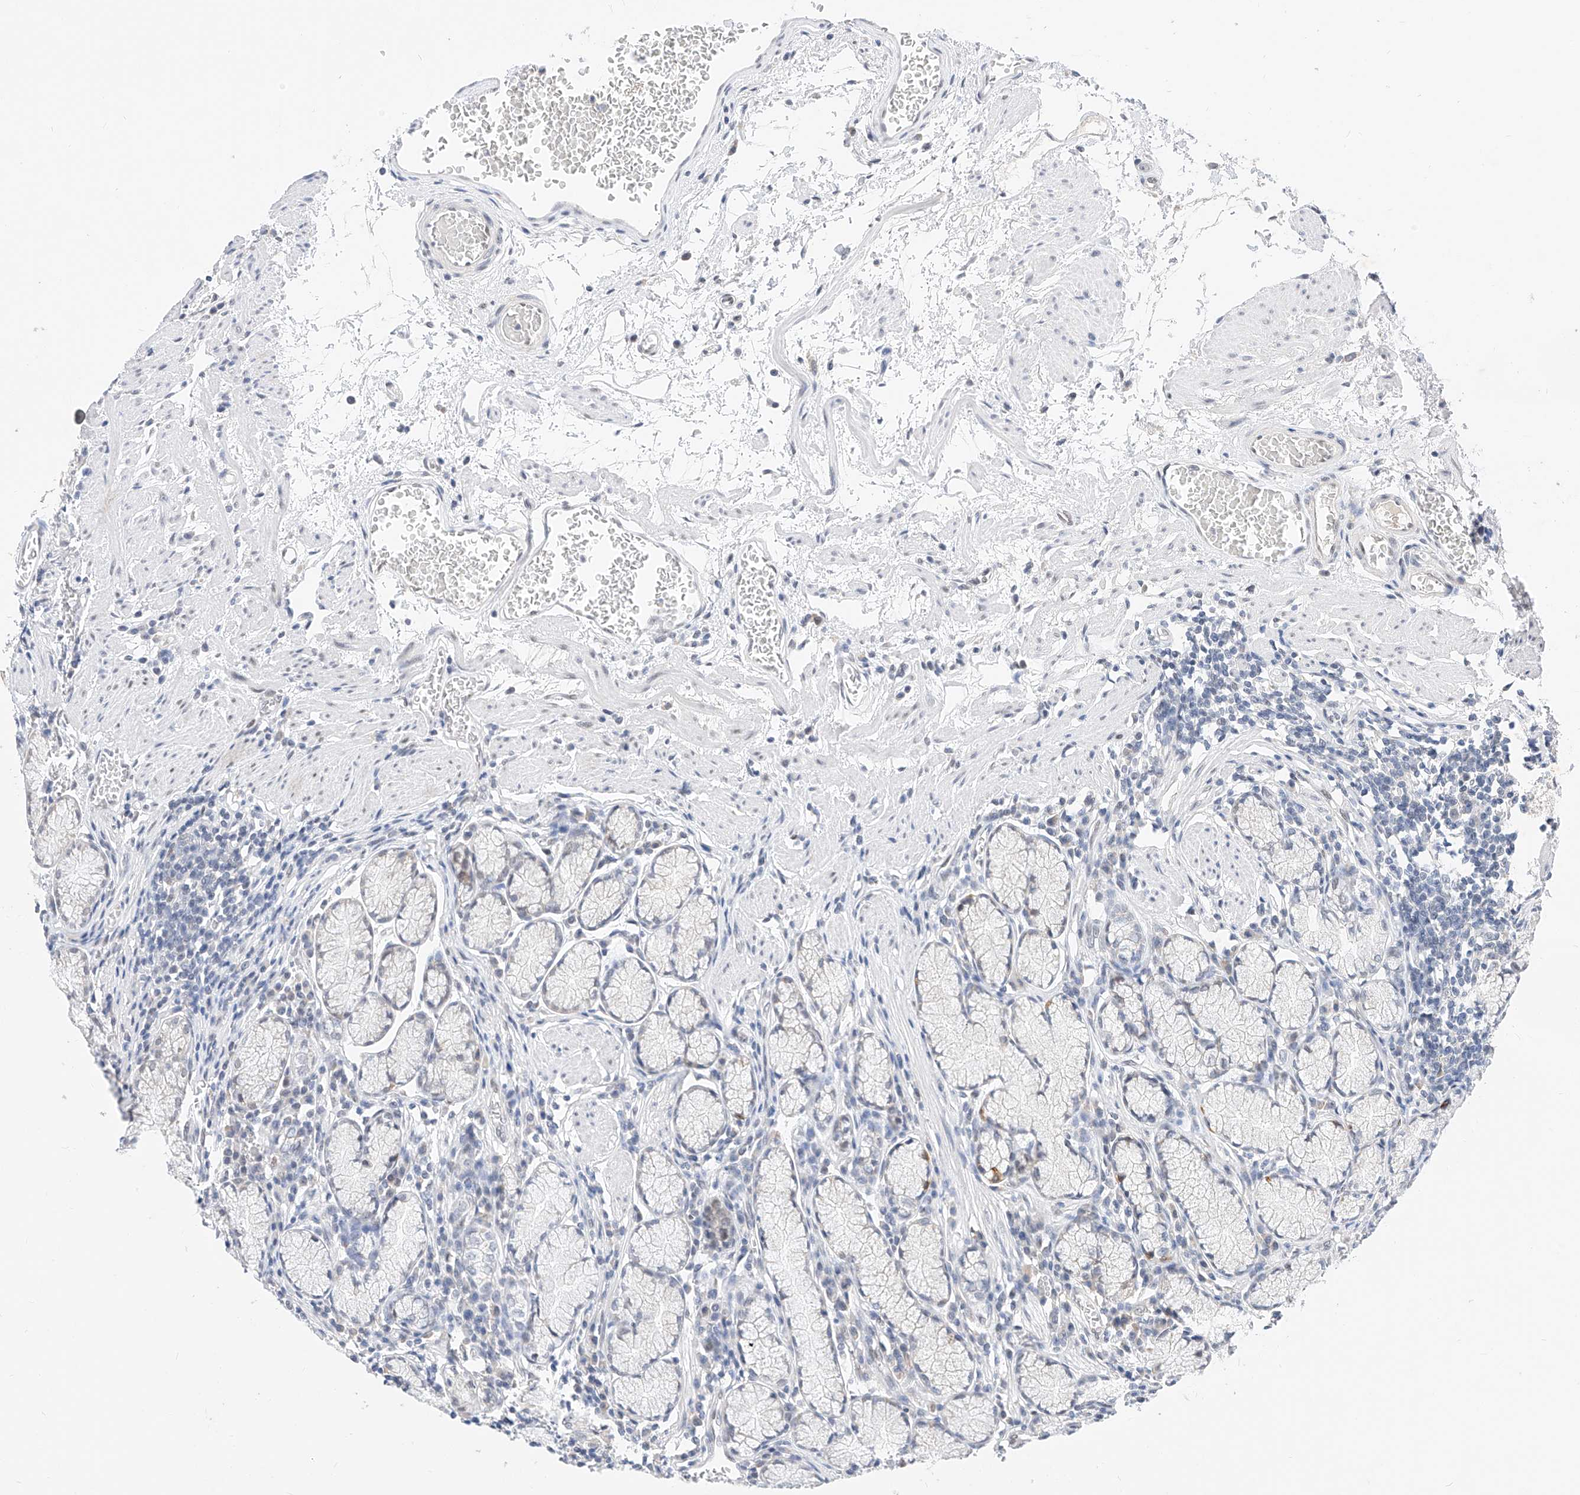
{"staining": {"intensity": "strong", "quantity": "<25%", "location": "cytoplasmic/membranous"}, "tissue": "stomach", "cell_type": "Glandular cells", "image_type": "normal", "snomed": [{"axis": "morphology", "description": "Normal tissue, NOS"}, {"axis": "topography", "description": "Stomach"}], "caption": "Stomach stained for a protein demonstrates strong cytoplasmic/membranous positivity in glandular cells. (IHC, brightfield microscopy, high magnification).", "gene": "KCNJ1", "patient": {"sex": "male", "age": 55}}